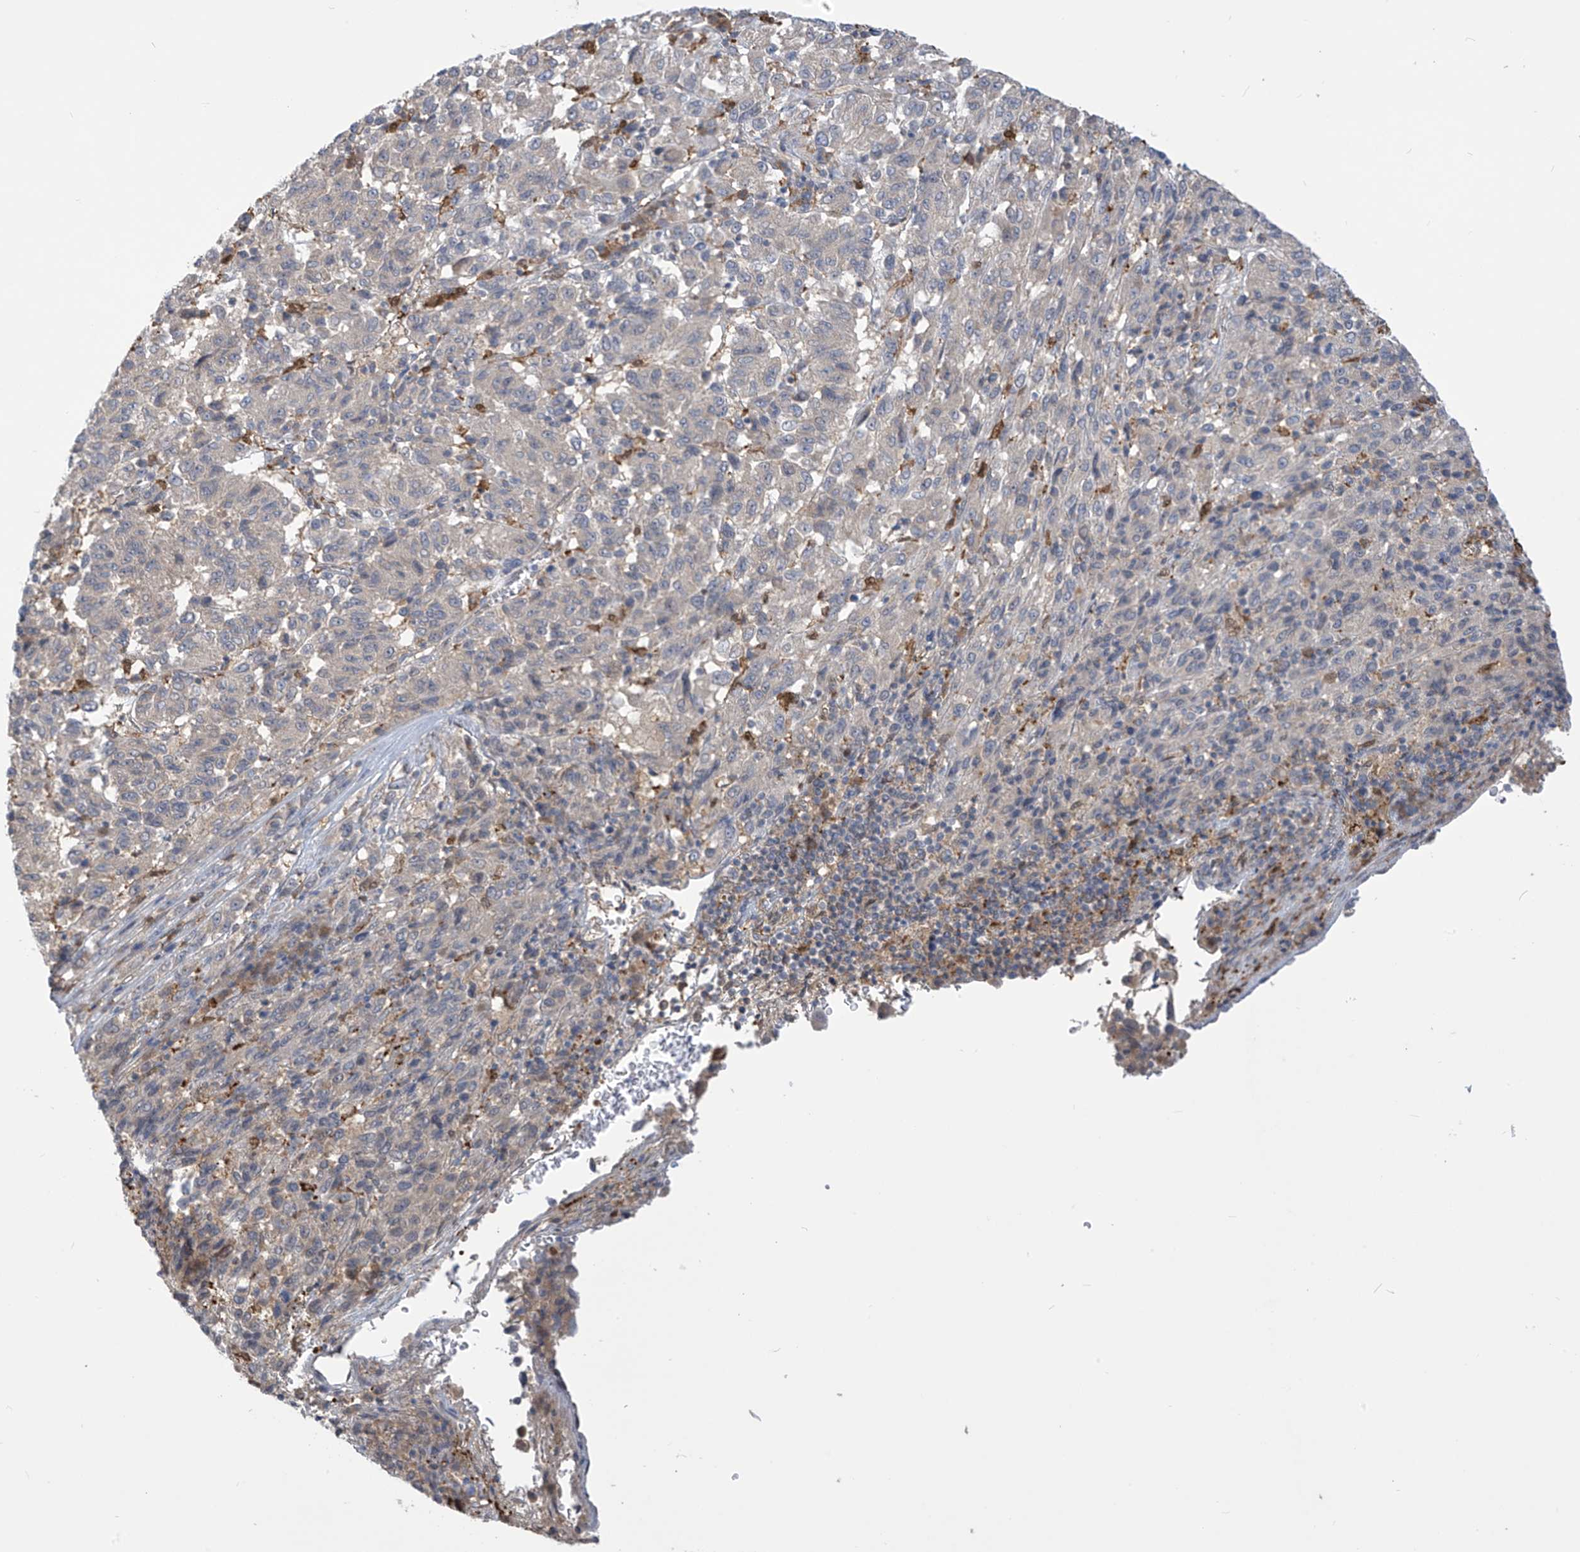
{"staining": {"intensity": "negative", "quantity": "none", "location": "none"}, "tissue": "melanoma", "cell_type": "Tumor cells", "image_type": "cancer", "snomed": [{"axis": "morphology", "description": "Malignant melanoma, Metastatic site"}, {"axis": "topography", "description": "Lung"}], "caption": "Immunohistochemistry (IHC) image of malignant melanoma (metastatic site) stained for a protein (brown), which displays no staining in tumor cells. Brightfield microscopy of immunohistochemistry (IHC) stained with DAB (3,3'-diaminobenzidine) (brown) and hematoxylin (blue), captured at high magnification.", "gene": "IDH1", "patient": {"sex": "male", "age": 64}}